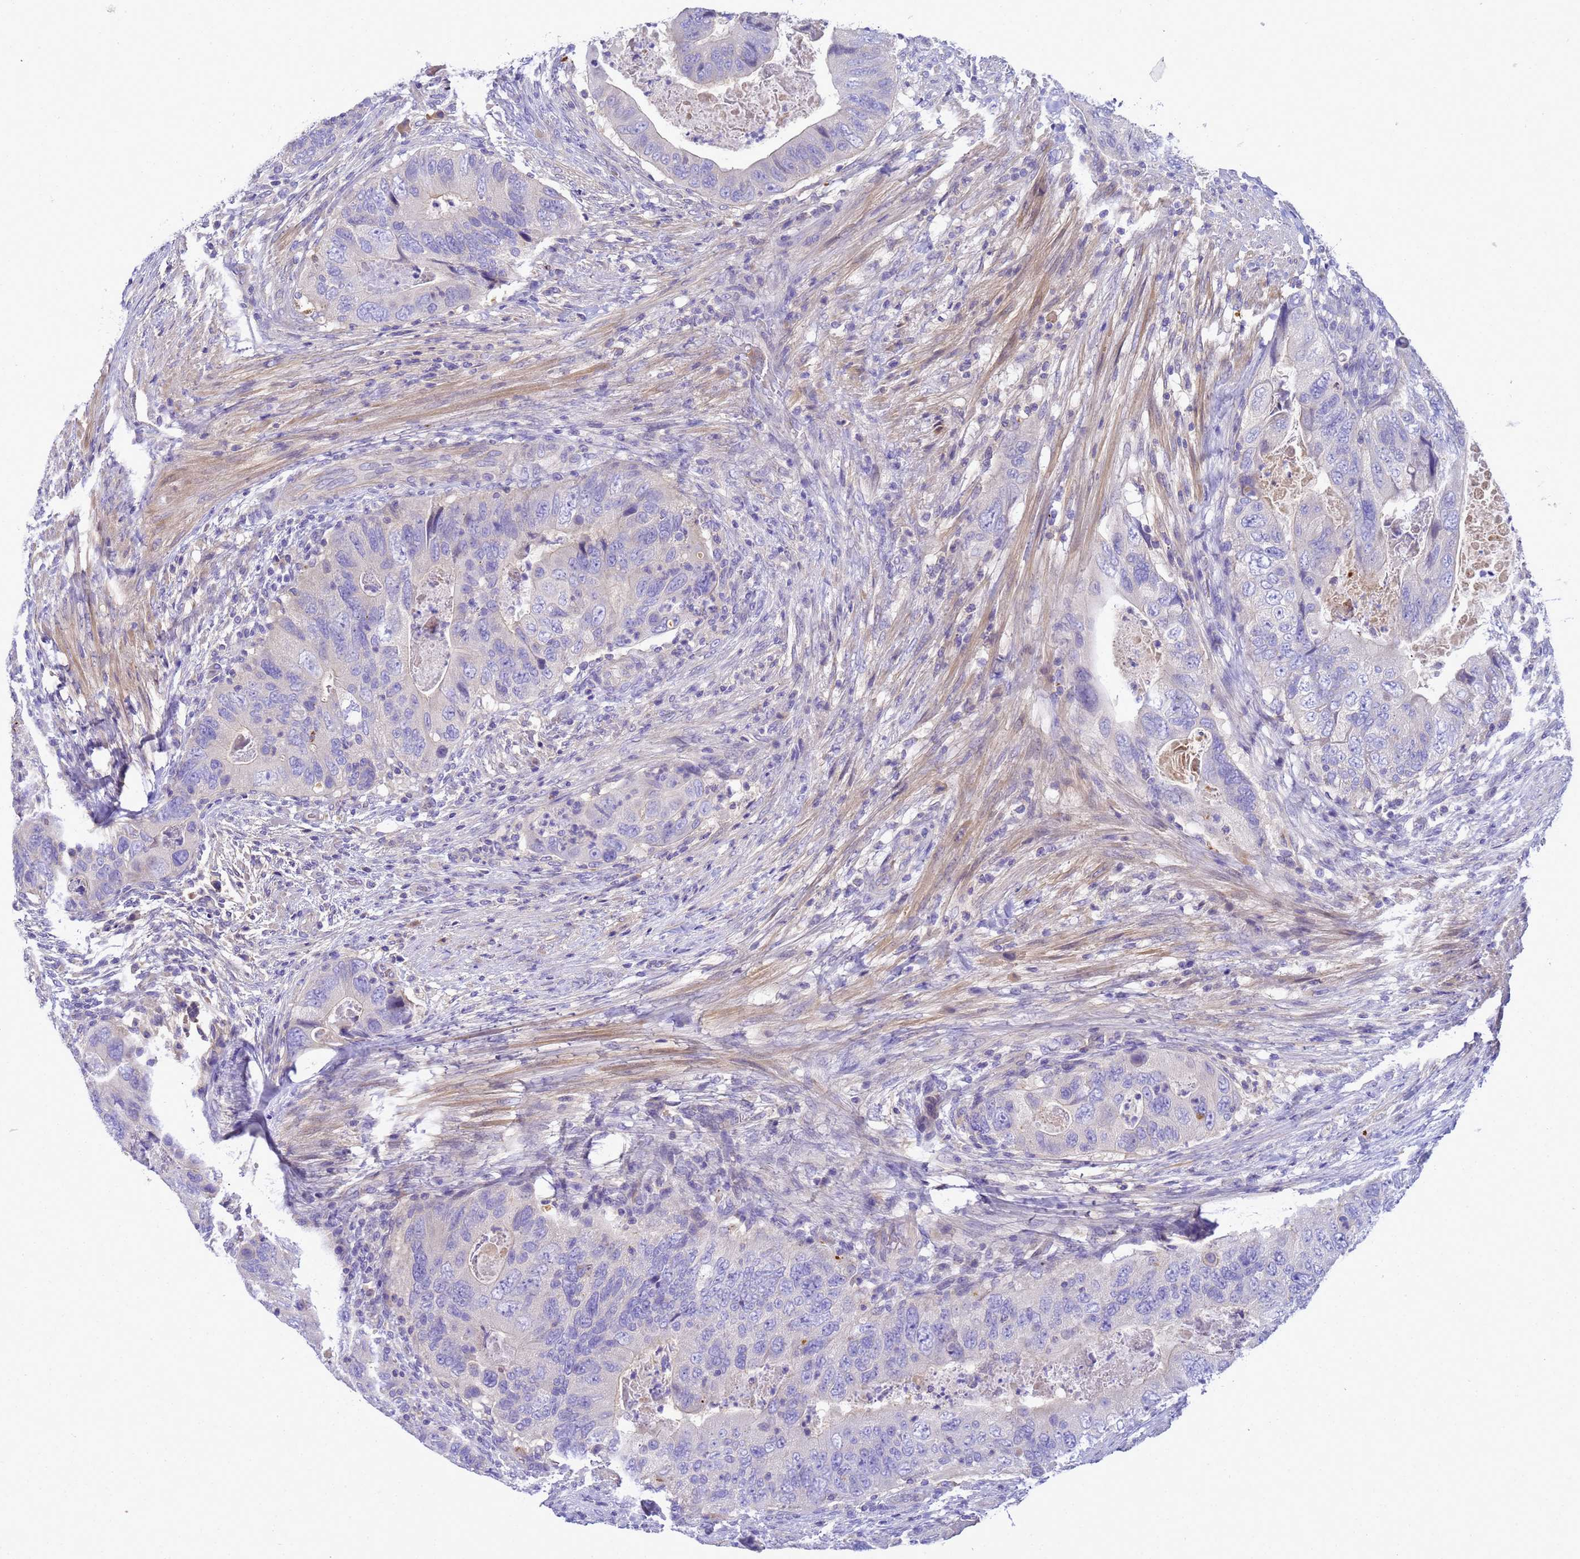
{"staining": {"intensity": "negative", "quantity": "none", "location": "none"}, "tissue": "colorectal cancer", "cell_type": "Tumor cells", "image_type": "cancer", "snomed": [{"axis": "morphology", "description": "Adenocarcinoma, NOS"}, {"axis": "topography", "description": "Rectum"}], "caption": "Immunohistochemistry histopathology image of colorectal adenocarcinoma stained for a protein (brown), which demonstrates no staining in tumor cells. (Stains: DAB (3,3'-diaminobenzidine) immunohistochemistry with hematoxylin counter stain, Microscopy: brightfield microscopy at high magnification).", "gene": "TBCD", "patient": {"sex": "male", "age": 63}}